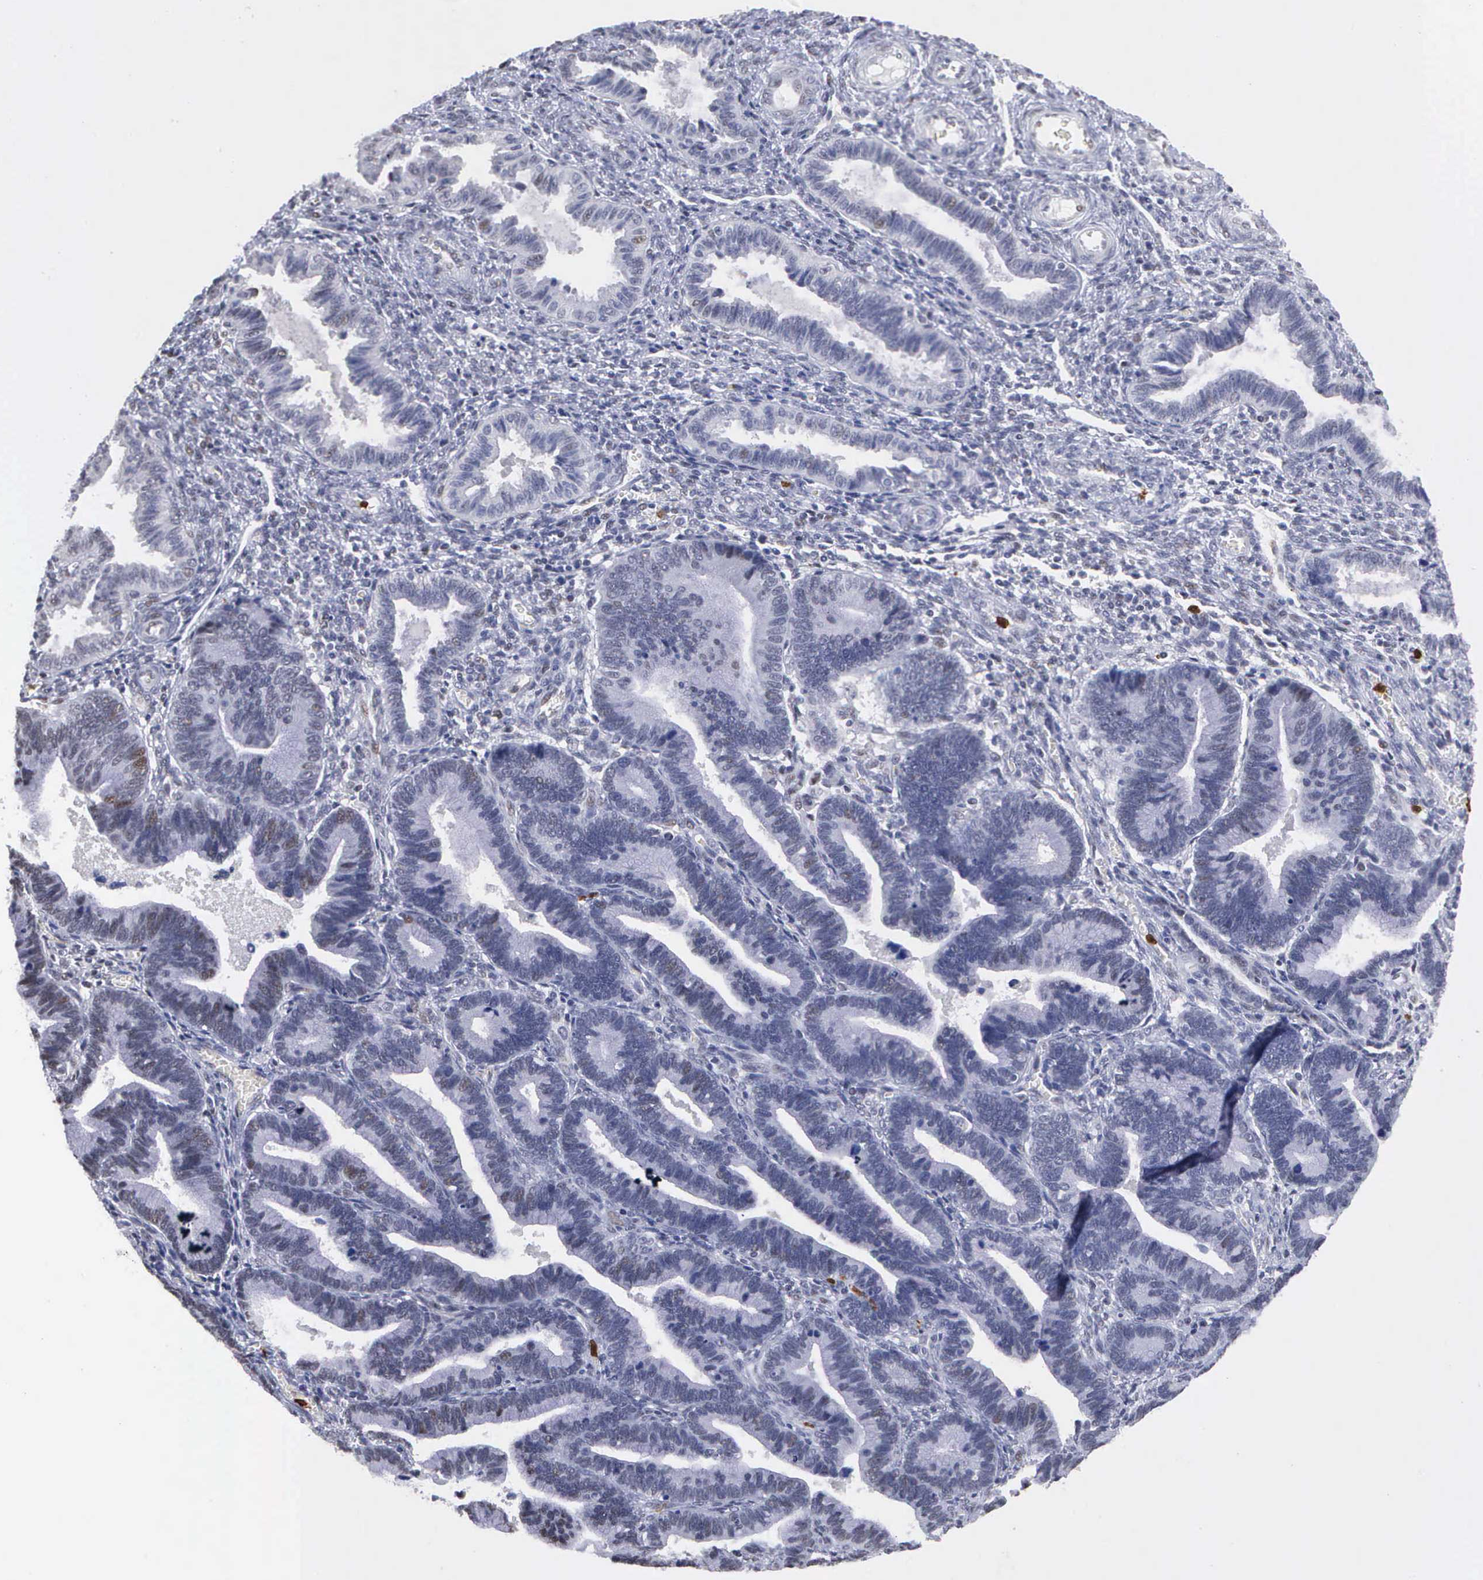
{"staining": {"intensity": "negative", "quantity": "none", "location": "none"}, "tissue": "endometrium", "cell_type": "Cells in endometrial stroma", "image_type": "normal", "snomed": [{"axis": "morphology", "description": "Normal tissue, NOS"}, {"axis": "topography", "description": "Endometrium"}], "caption": "Immunohistochemical staining of benign human endometrium shows no significant expression in cells in endometrial stroma. (Brightfield microscopy of DAB (3,3'-diaminobenzidine) immunohistochemistry (IHC) at high magnification).", "gene": "SPIN3", "patient": {"sex": "female", "age": 36}}